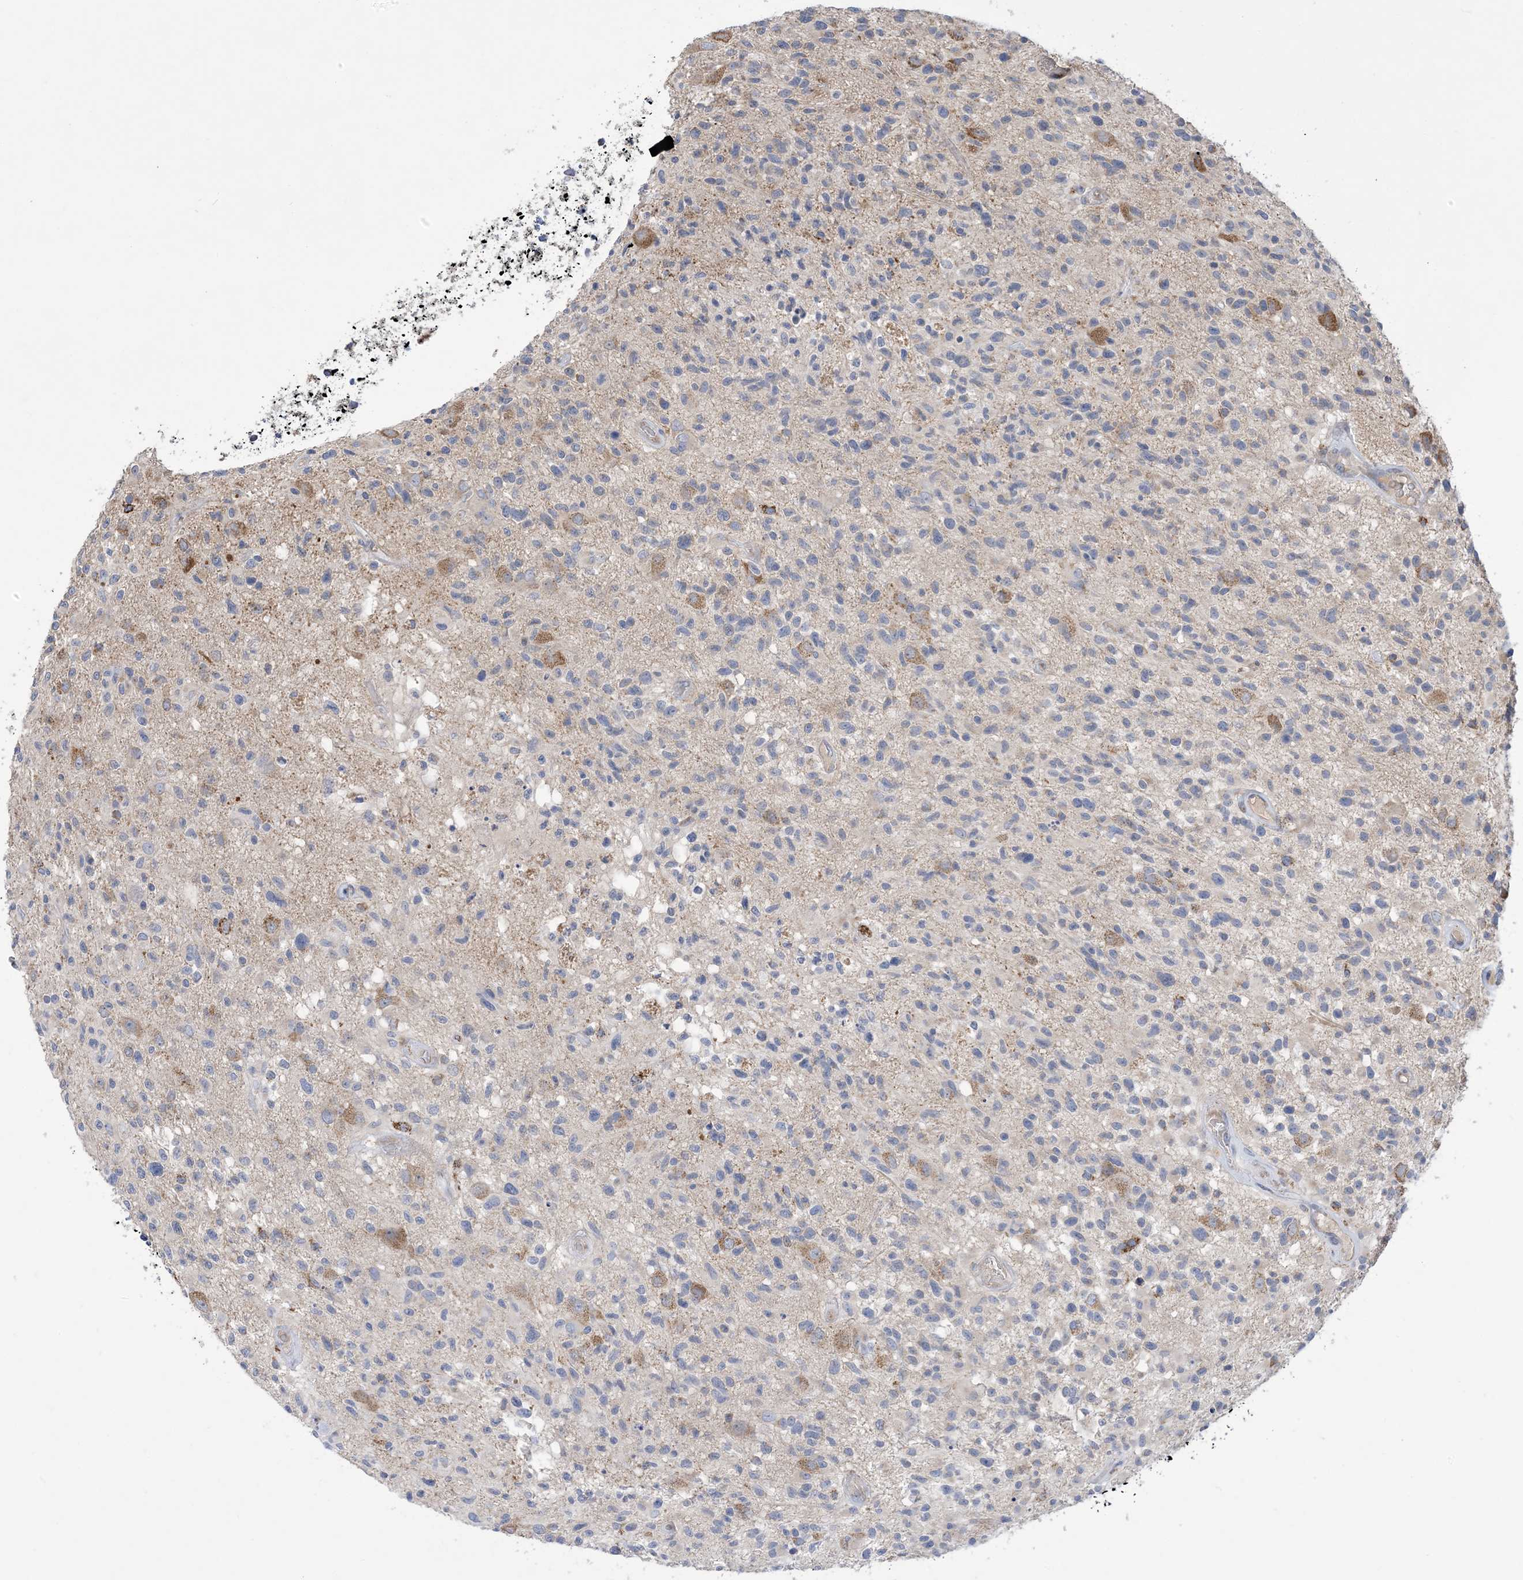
{"staining": {"intensity": "moderate", "quantity": "<25%", "location": "cytoplasmic/membranous"}, "tissue": "glioma", "cell_type": "Tumor cells", "image_type": "cancer", "snomed": [{"axis": "morphology", "description": "Glioma, malignant, High grade"}, {"axis": "morphology", "description": "Glioblastoma, NOS"}, {"axis": "topography", "description": "Brain"}], "caption": "Moderate cytoplasmic/membranous expression for a protein is appreciated in approximately <25% of tumor cells of glioma using immunohistochemistry (IHC).", "gene": "CLEC16A", "patient": {"sex": "male", "age": 60}}